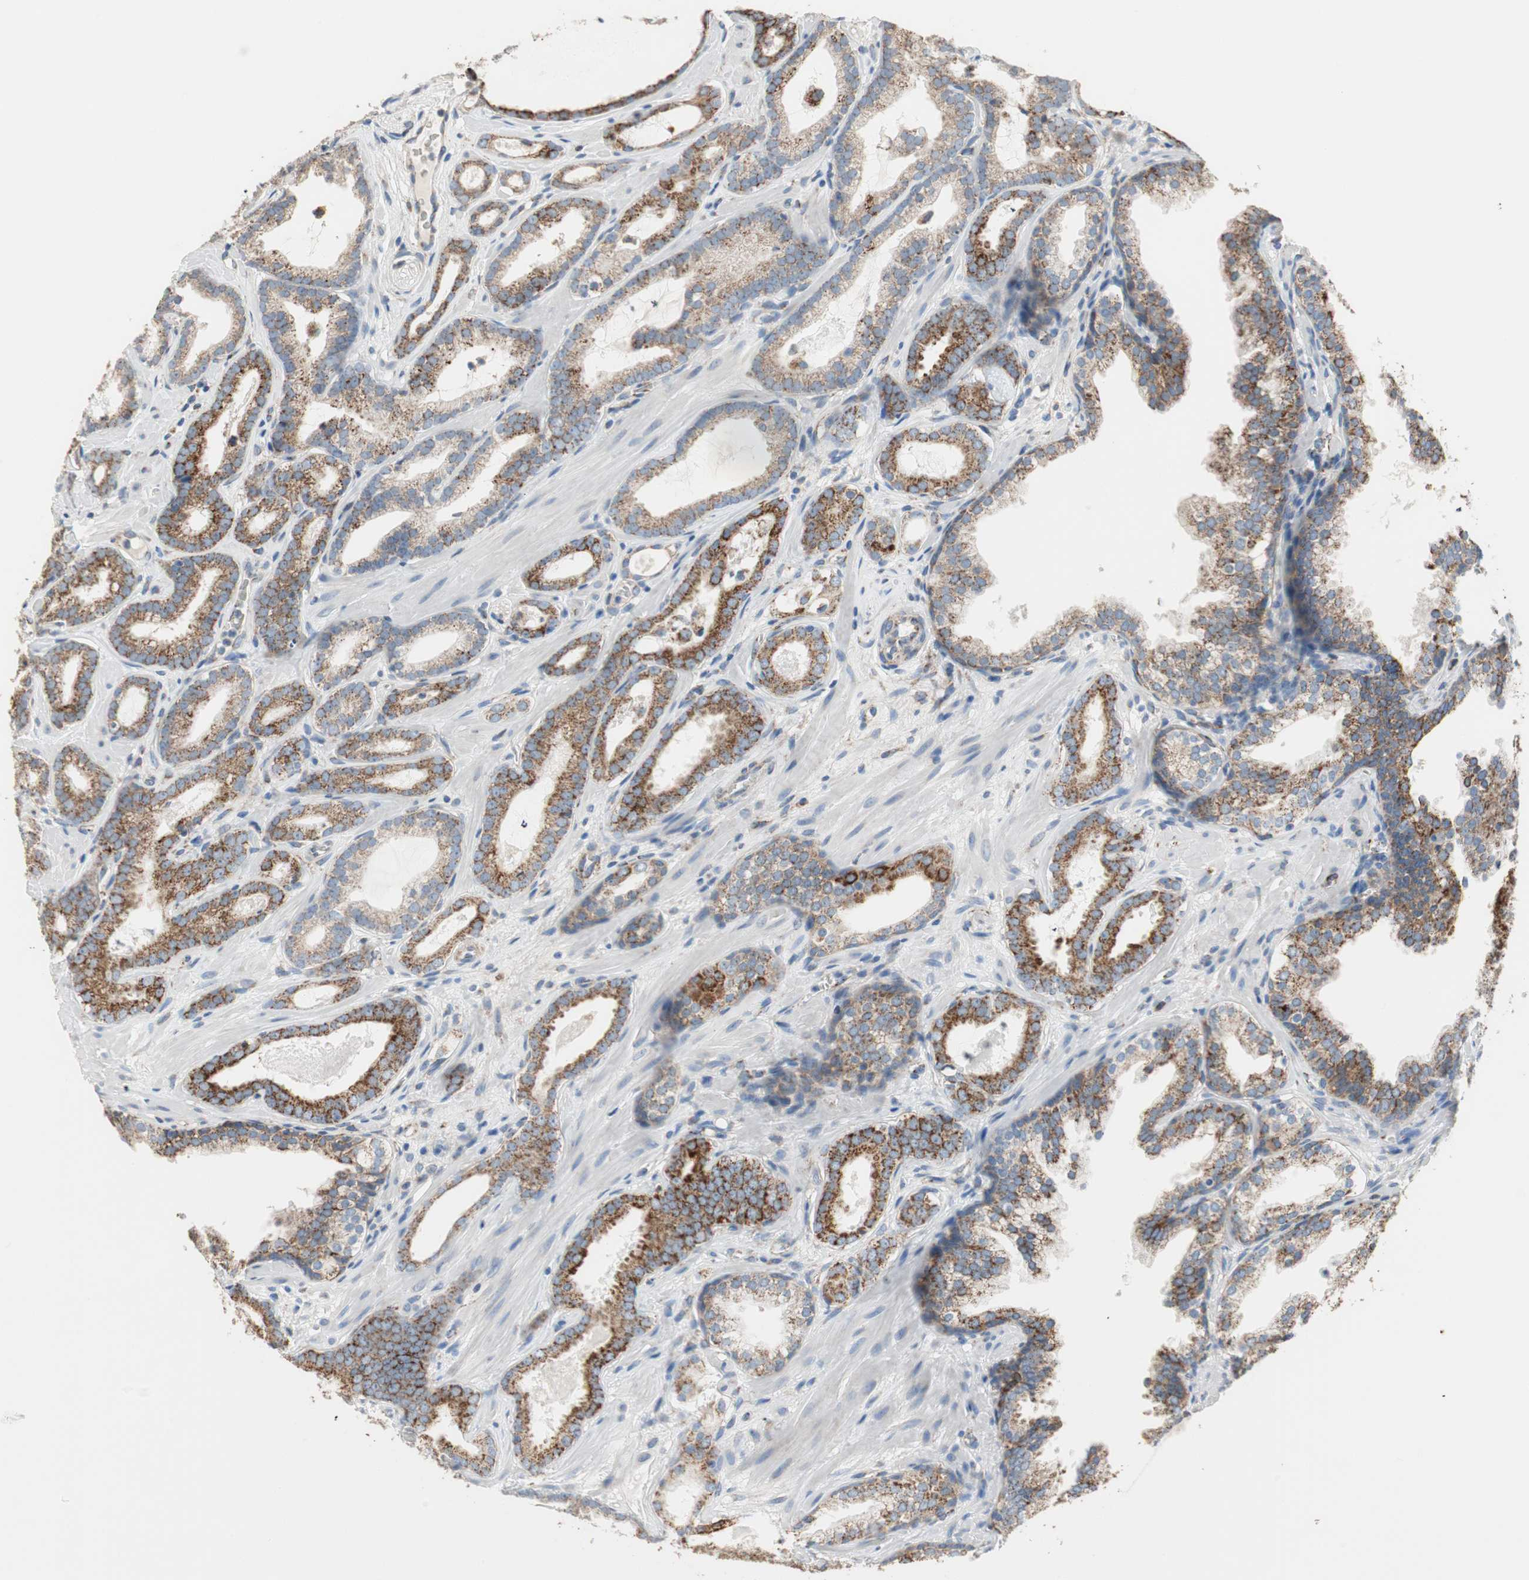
{"staining": {"intensity": "strong", "quantity": ">75%", "location": "cytoplasmic/membranous"}, "tissue": "prostate cancer", "cell_type": "Tumor cells", "image_type": "cancer", "snomed": [{"axis": "morphology", "description": "Adenocarcinoma, Low grade"}, {"axis": "topography", "description": "Prostate"}], "caption": "This photomicrograph displays immunohistochemistry (IHC) staining of adenocarcinoma (low-grade) (prostate), with high strong cytoplasmic/membranous positivity in about >75% of tumor cells.", "gene": "TST", "patient": {"sex": "male", "age": 57}}